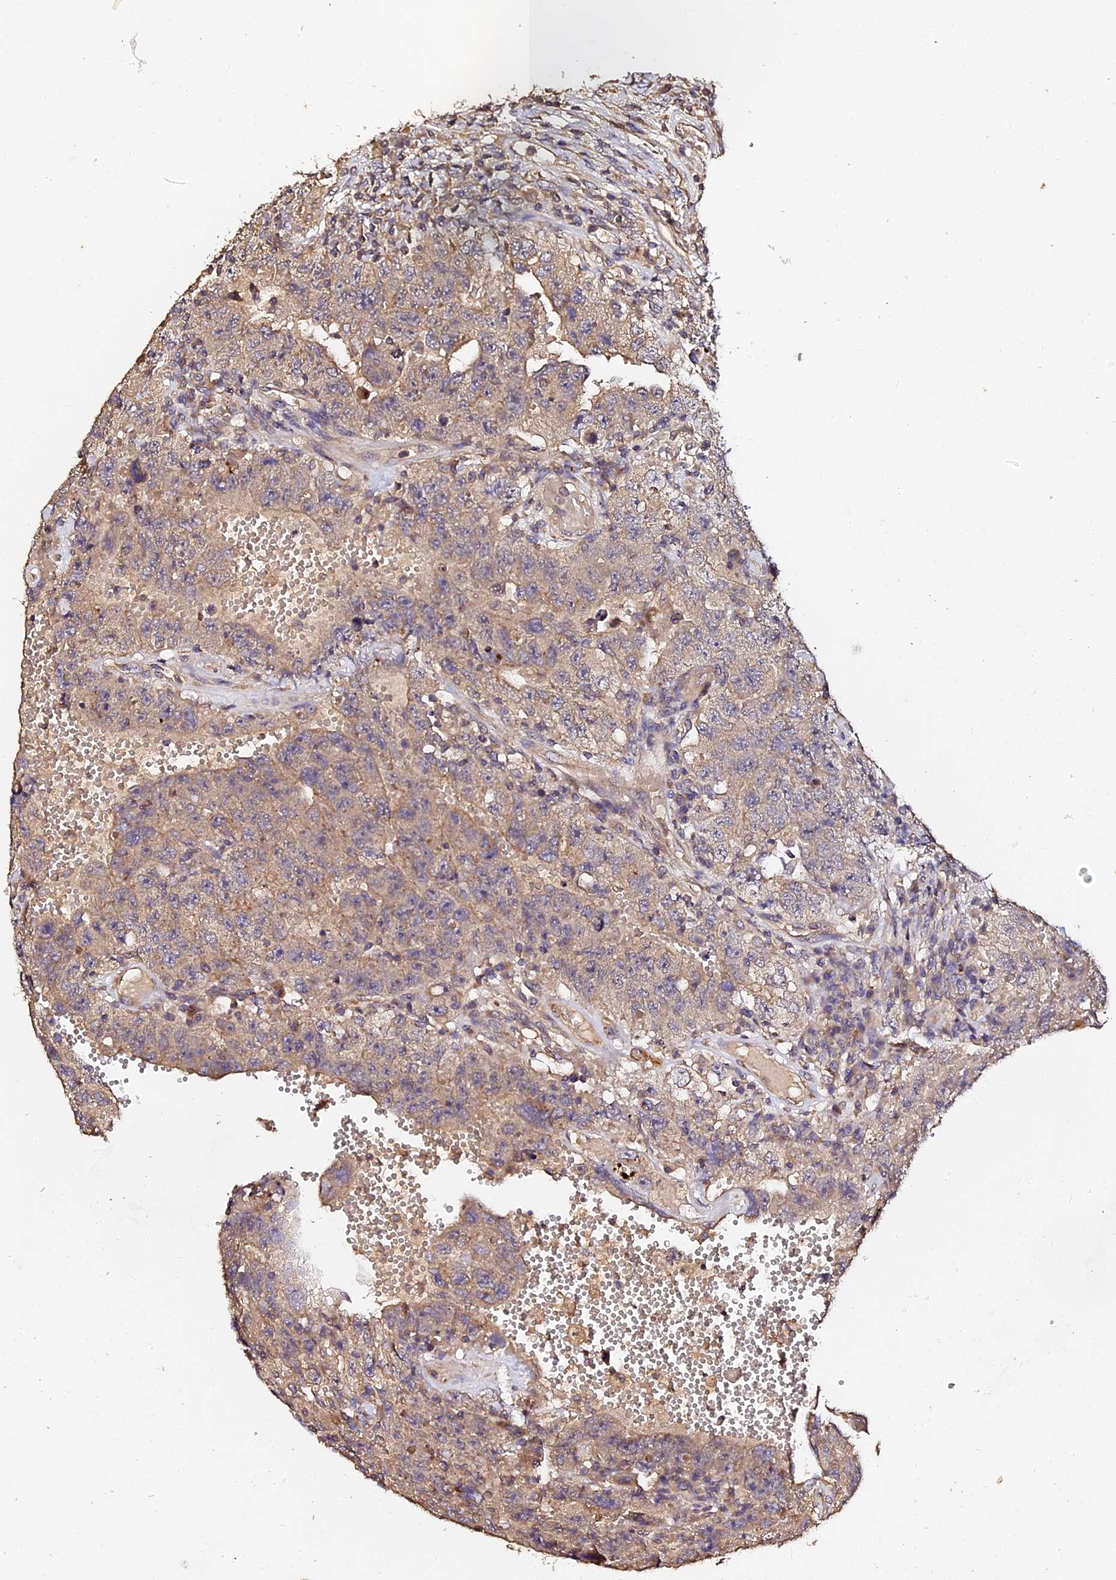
{"staining": {"intensity": "weak", "quantity": ">75%", "location": "cytoplasmic/membranous"}, "tissue": "testis cancer", "cell_type": "Tumor cells", "image_type": "cancer", "snomed": [{"axis": "morphology", "description": "Carcinoma, Embryonal, NOS"}, {"axis": "topography", "description": "Testis"}], "caption": "The immunohistochemical stain shows weak cytoplasmic/membranous positivity in tumor cells of testis cancer (embryonal carcinoma) tissue.", "gene": "TDO2", "patient": {"sex": "male", "age": 26}}